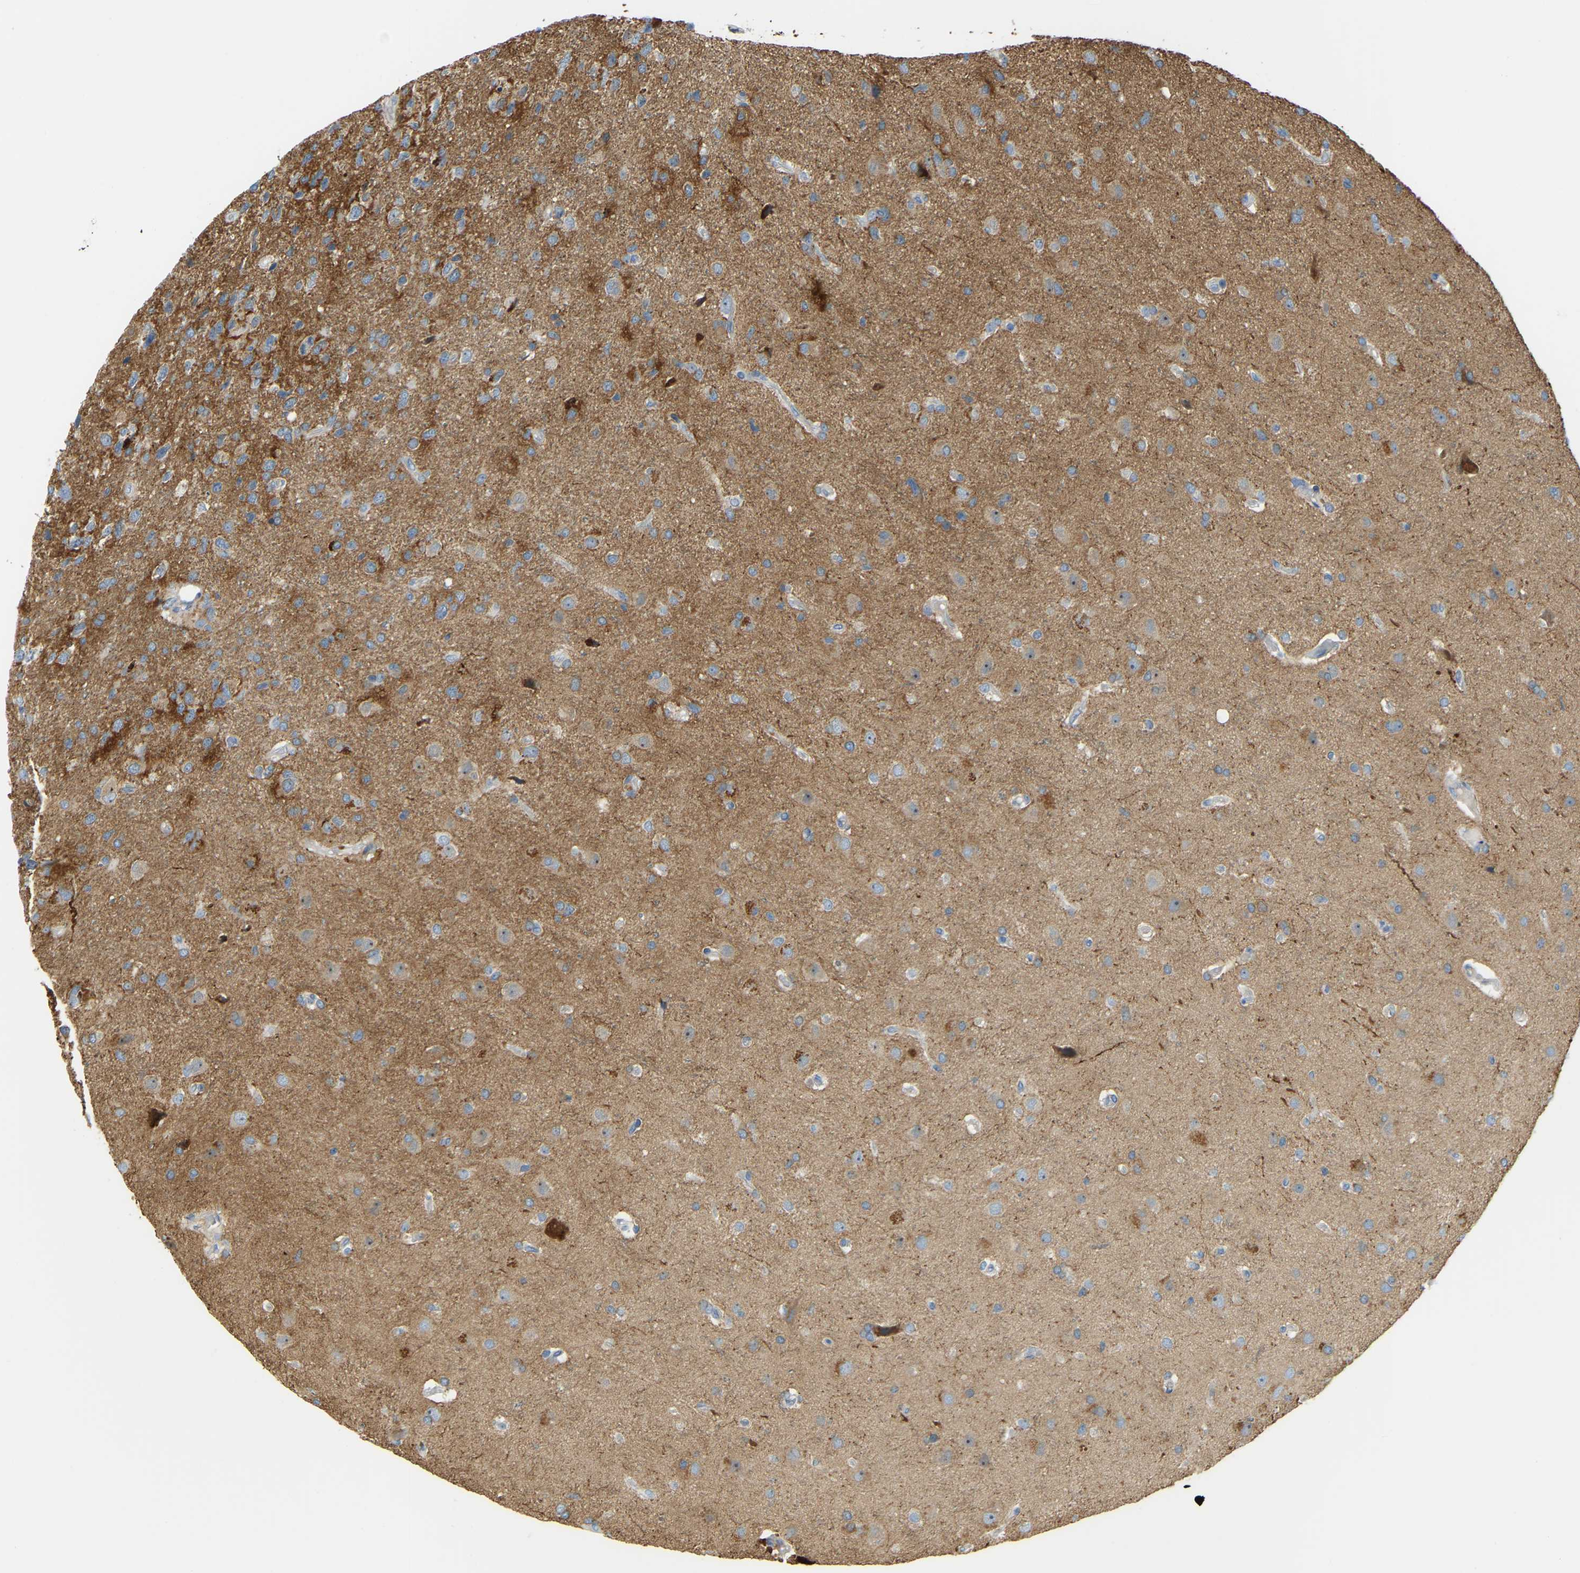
{"staining": {"intensity": "moderate", "quantity": ">75%", "location": "cytoplasmic/membranous"}, "tissue": "glioma", "cell_type": "Tumor cells", "image_type": "cancer", "snomed": [{"axis": "morphology", "description": "Glioma, malignant, High grade"}, {"axis": "topography", "description": "Brain"}], "caption": "A micrograph of glioma stained for a protein exhibits moderate cytoplasmic/membranous brown staining in tumor cells. The protein is shown in brown color, while the nuclei are stained blue.", "gene": "NME8", "patient": {"sex": "female", "age": 58}}